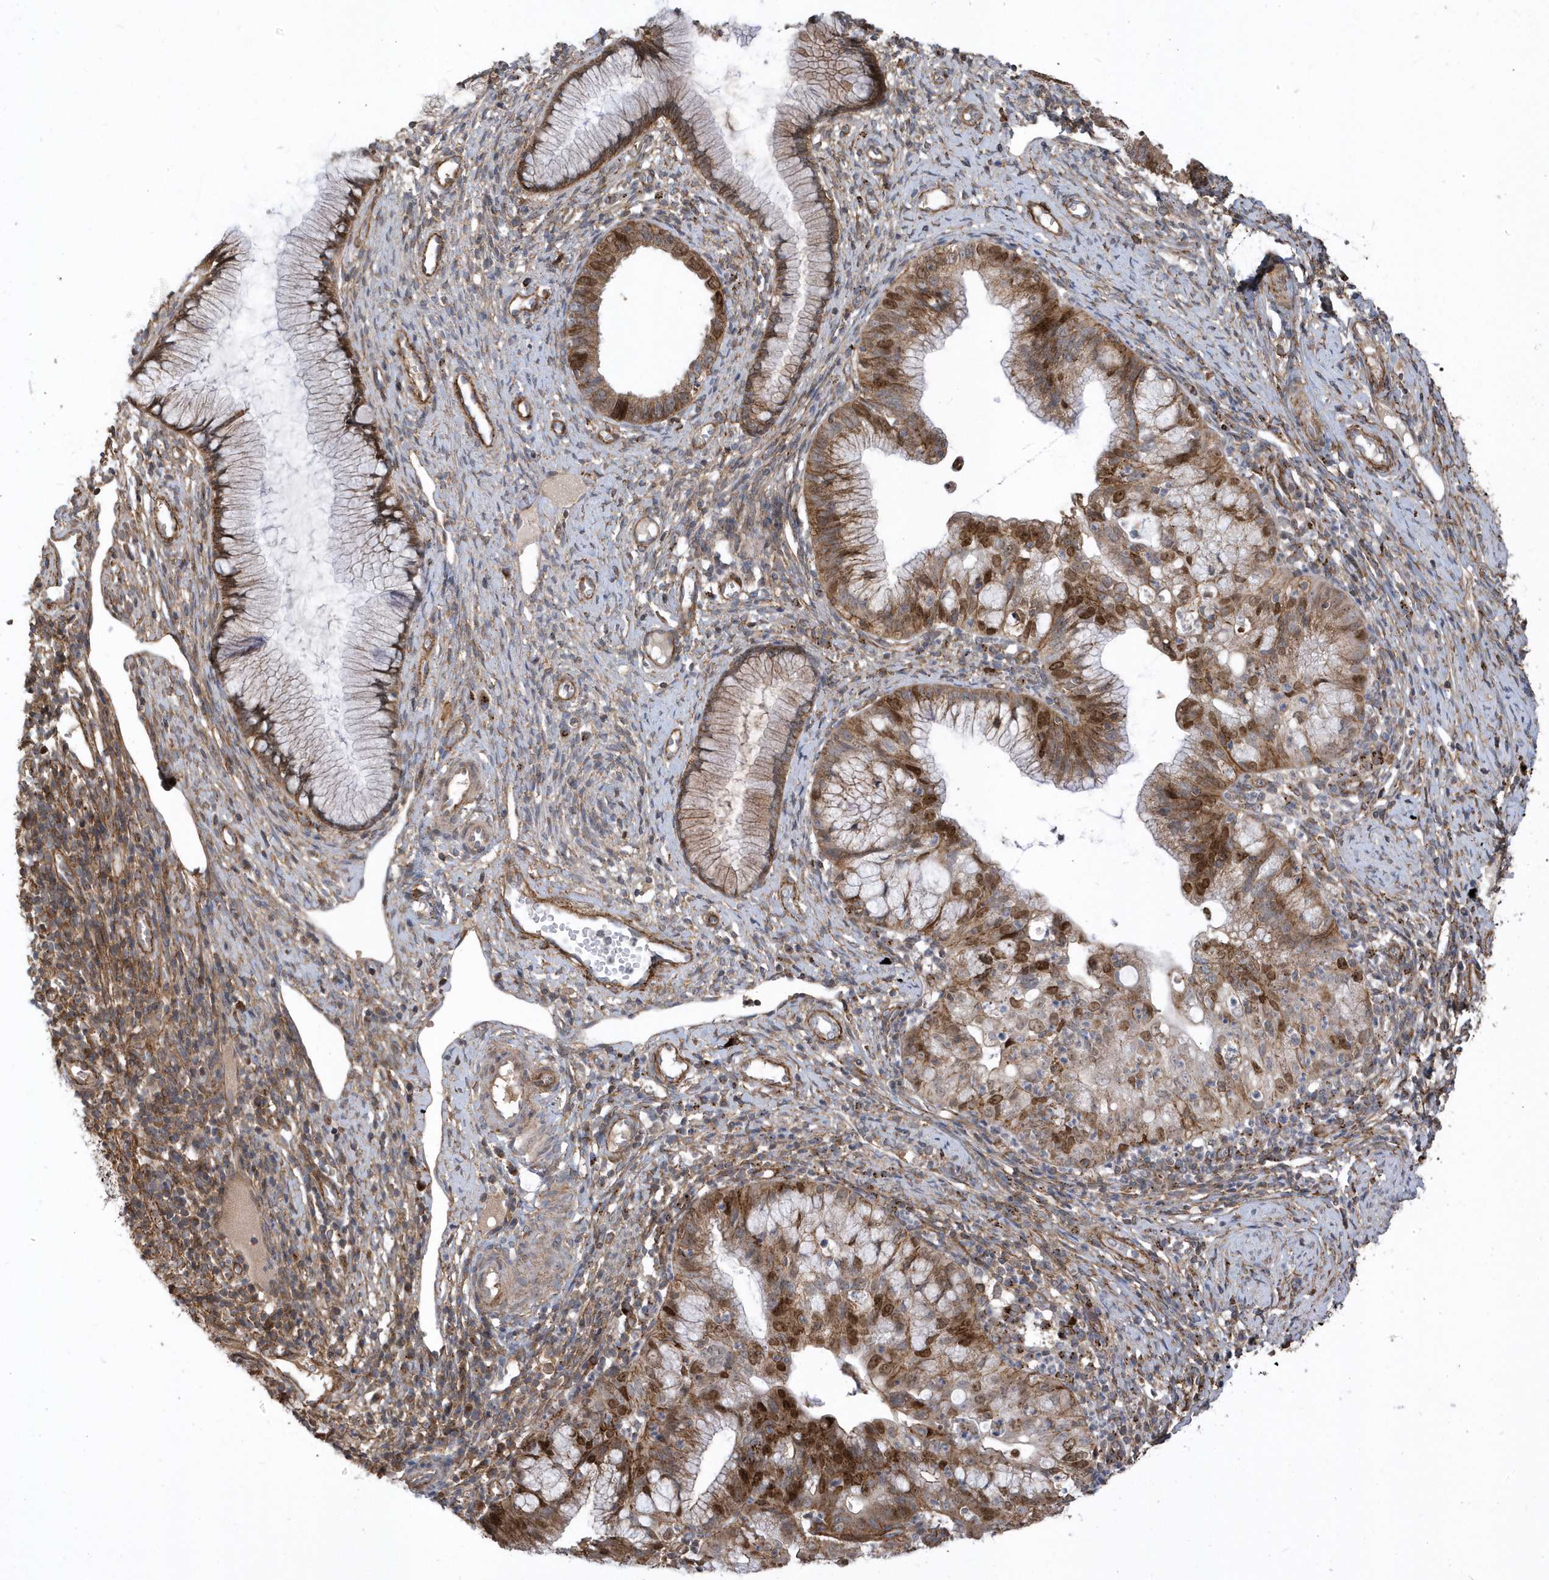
{"staining": {"intensity": "moderate", "quantity": ">75%", "location": "cytoplasmic/membranous,nuclear"}, "tissue": "cervical cancer", "cell_type": "Tumor cells", "image_type": "cancer", "snomed": [{"axis": "morphology", "description": "Adenocarcinoma, NOS"}, {"axis": "topography", "description": "Cervix"}], "caption": "This micrograph shows immunohistochemistry (IHC) staining of human cervical cancer (adenocarcinoma), with medium moderate cytoplasmic/membranous and nuclear expression in approximately >75% of tumor cells.", "gene": "HRH4", "patient": {"sex": "female", "age": 36}}